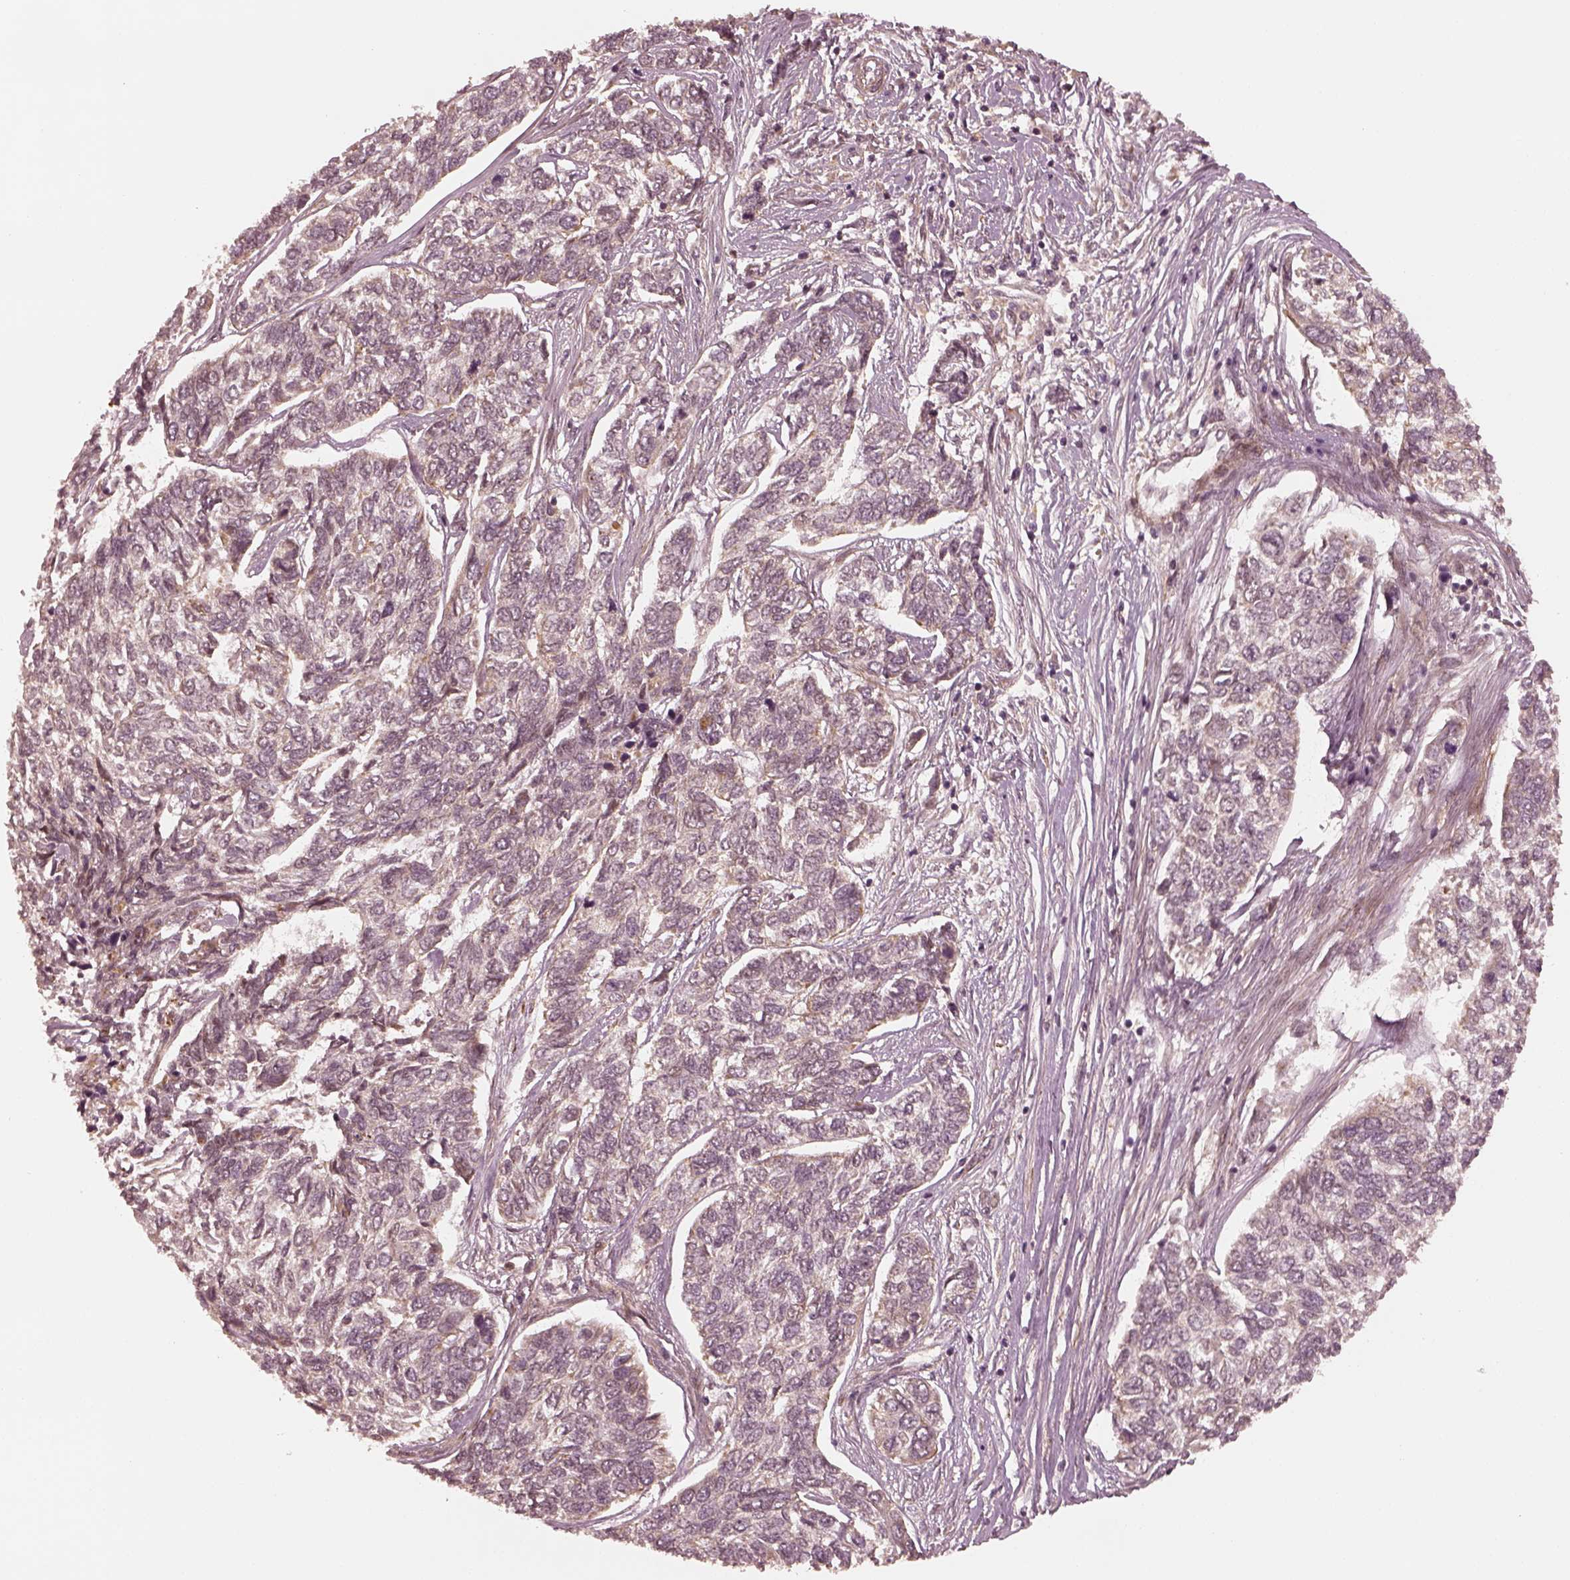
{"staining": {"intensity": "negative", "quantity": "none", "location": "none"}, "tissue": "skin cancer", "cell_type": "Tumor cells", "image_type": "cancer", "snomed": [{"axis": "morphology", "description": "Basal cell carcinoma"}, {"axis": "topography", "description": "Skin"}], "caption": "This is an immunohistochemistry histopathology image of human skin cancer. There is no positivity in tumor cells.", "gene": "SLC12A9", "patient": {"sex": "female", "age": 65}}